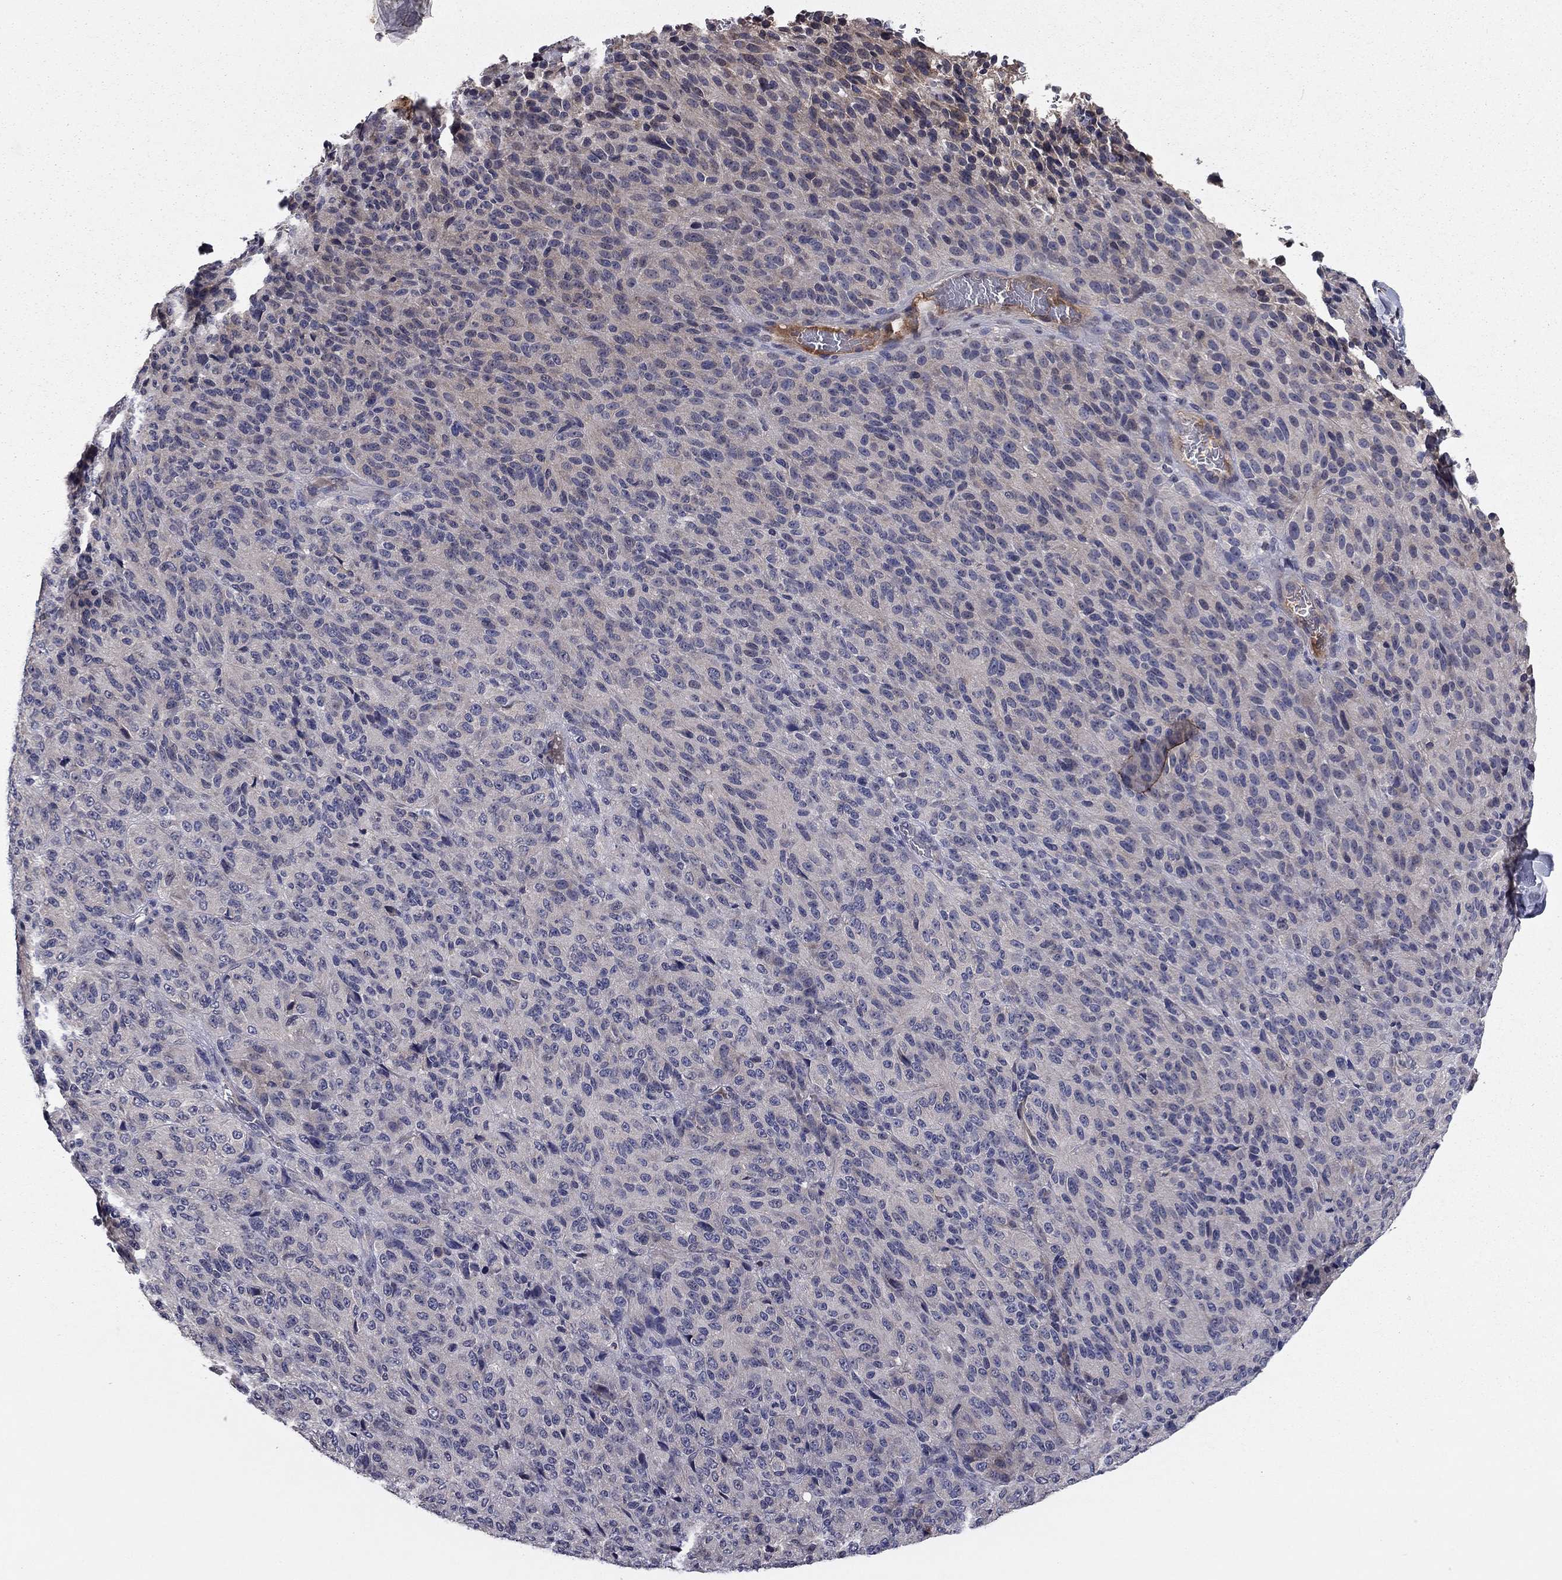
{"staining": {"intensity": "negative", "quantity": "none", "location": "none"}, "tissue": "melanoma", "cell_type": "Tumor cells", "image_type": "cancer", "snomed": [{"axis": "morphology", "description": "Malignant melanoma, Metastatic site"}, {"axis": "topography", "description": "Brain"}], "caption": "Immunohistochemistry of melanoma reveals no expression in tumor cells. Brightfield microscopy of immunohistochemistry (IHC) stained with DAB (3,3'-diaminobenzidine) (brown) and hematoxylin (blue), captured at high magnification.", "gene": "PROS1", "patient": {"sex": "female", "age": 56}}